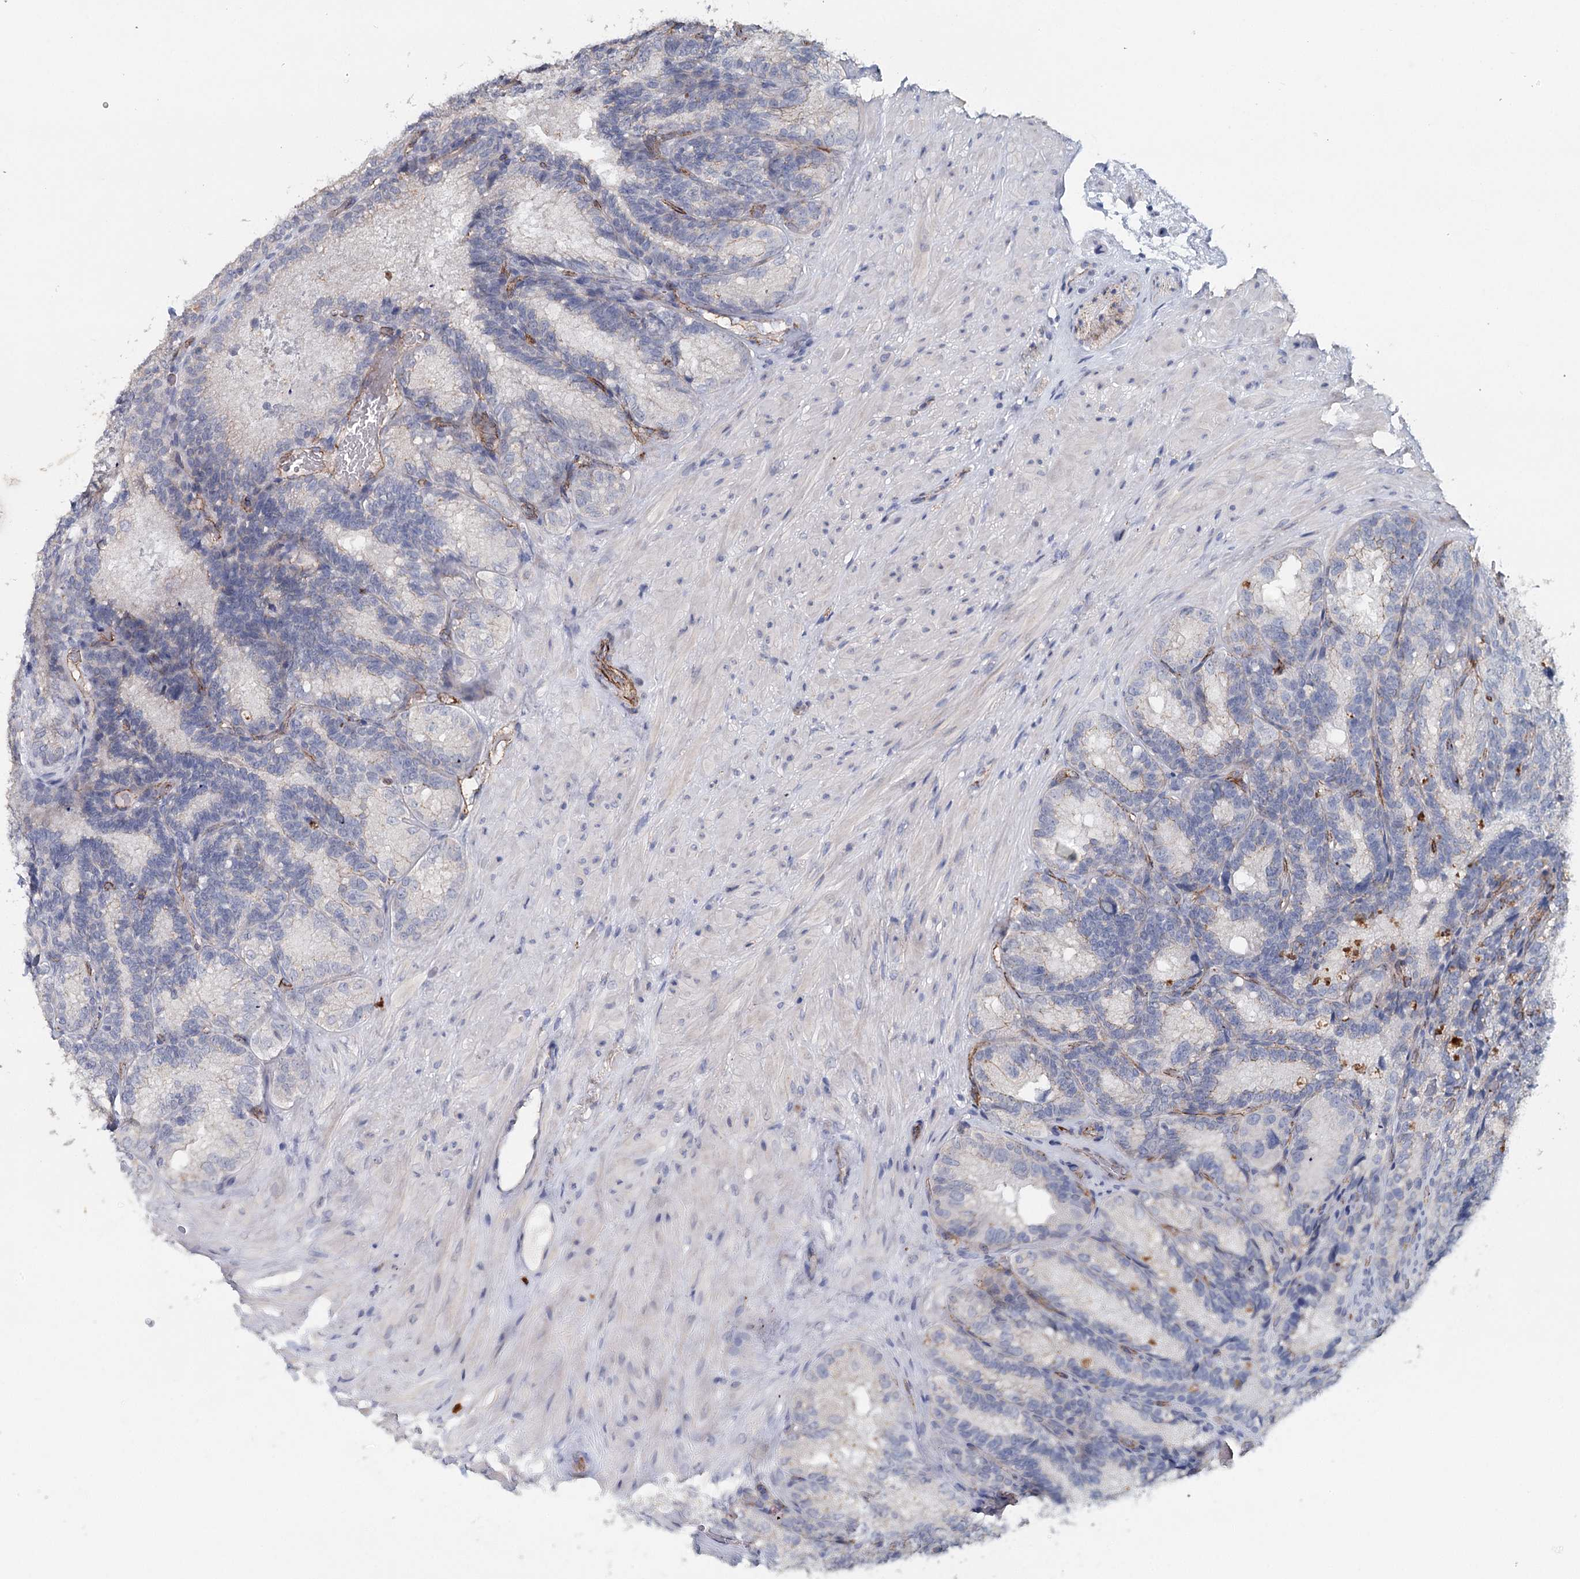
{"staining": {"intensity": "weak", "quantity": "<25%", "location": "cytoplasmic/membranous"}, "tissue": "seminal vesicle", "cell_type": "Glandular cells", "image_type": "normal", "snomed": [{"axis": "morphology", "description": "Normal tissue, NOS"}, {"axis": "topography", "description": "Seminal veicle"}], "caption": "Protein analysis of normal seminal vesicle exhibits no significant positivity in glandular cells. Brightfield microscopy of immunohistochemistry stained with DAB (brown) and hematoxylin (blue), captured at high magnification.", "gene": "SYNPO", "patient": {"sex": "male", "age": 60}}